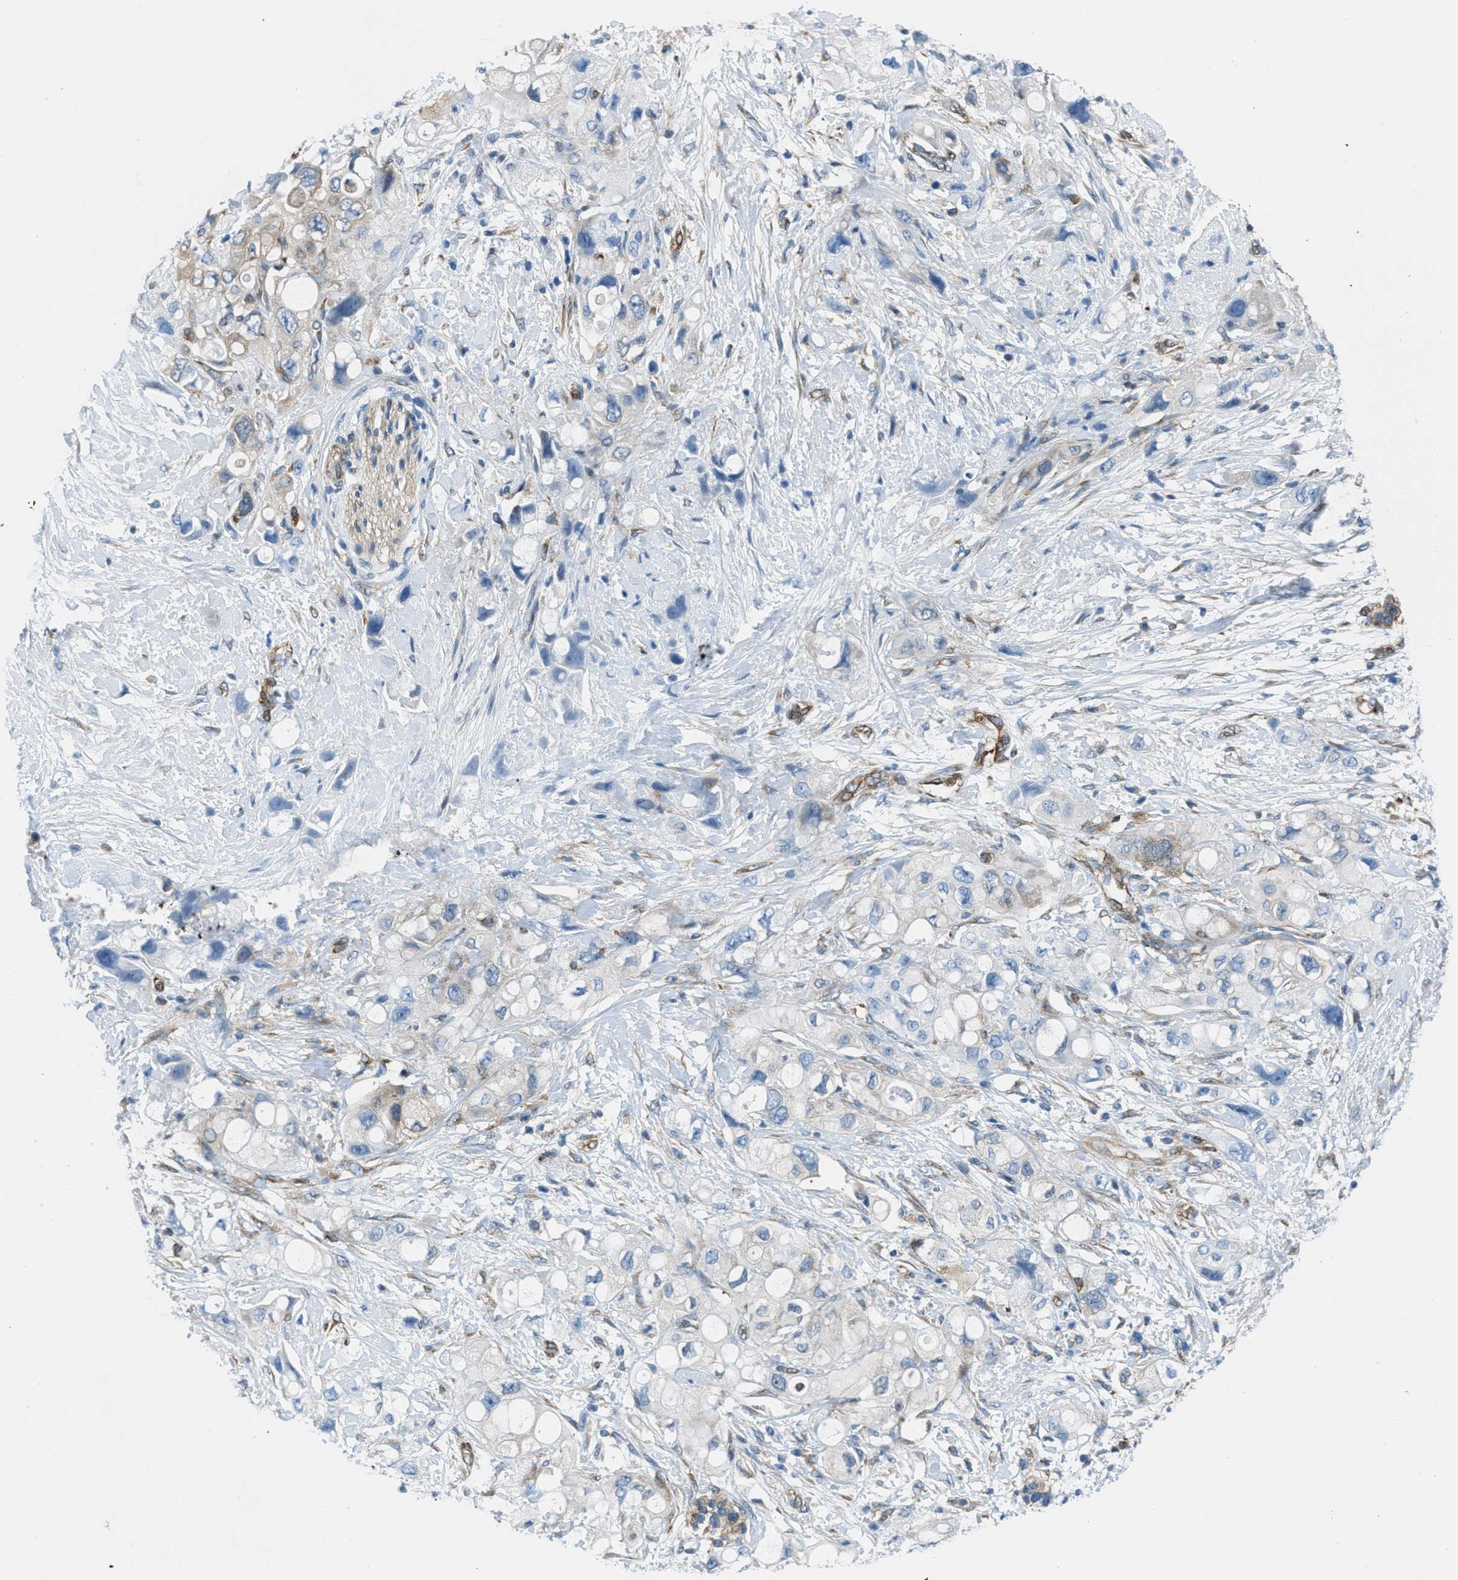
{"staining": {"intensity": "moderate", "quantity": "<25%", "location": "cytoplasmic/membranous"}, "tissue": "pancreatic cancer", "cell_type": "Tumor cells", "image_type": "cancer", "snomed": [{"axis": "morphology", "description": "Adenocarcinoma, NOS"}, {"axis": "topography", "description": "Pancreas"}], "caption": "An image showing moderate cytoplasmic/membranous positivity in about <25% of tumor cells in pancreatic cancer (adenocarcinoma), as visualized by brown immunohistochemical staining.", "gene": "MAPRE2", "patient": {"sex": "female", "age": 56}}